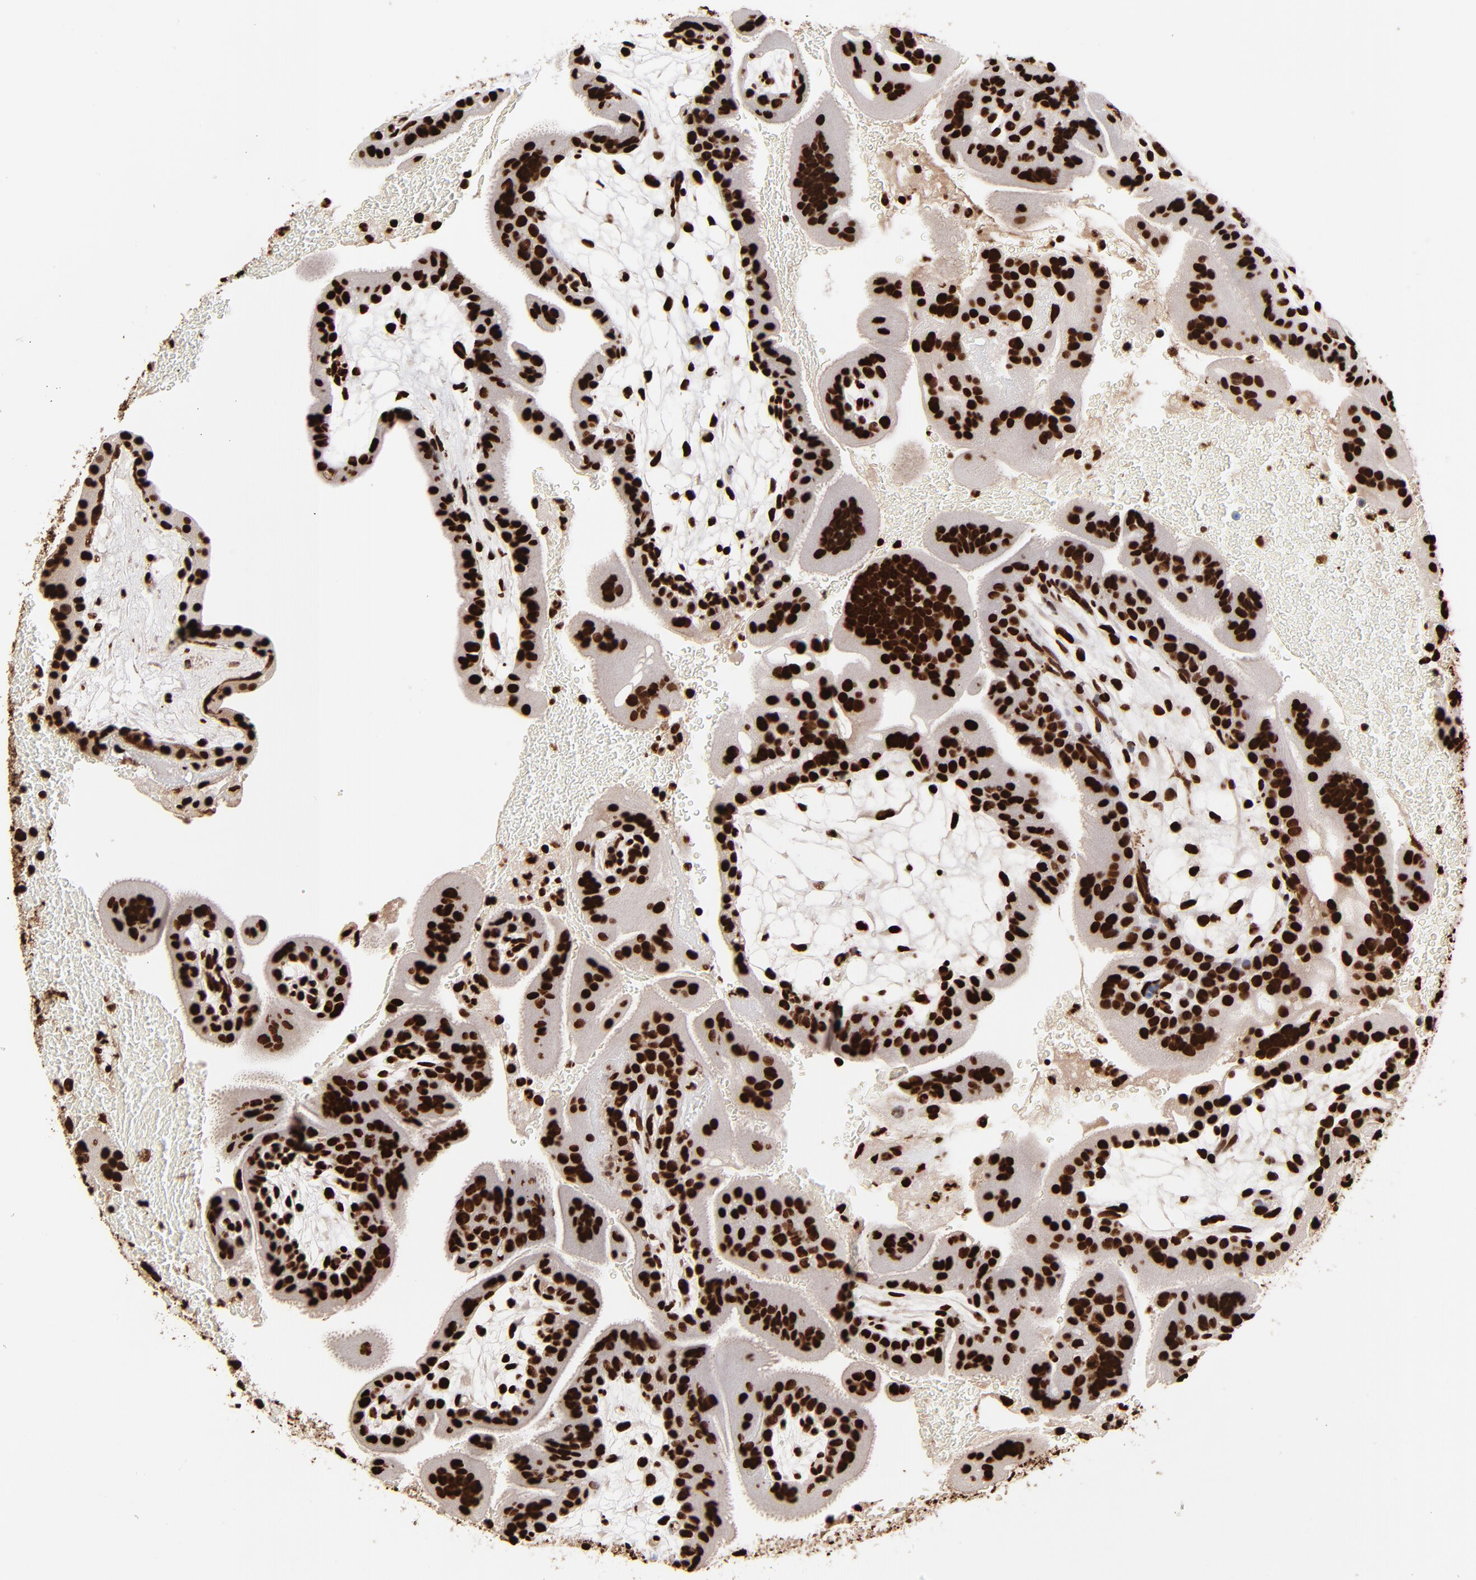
{"staining": {"intensity": "strong", "quantity": ">75%", "location": "nuclear"}, "tissue": "placenta", "cell_type": "Decidual cells", "image_type": "normal", "snomed": [{"axis": "morphology", "description": "Normal tissue, NOS"}, {"axis": "topography", "description": "Placenta"}], "caption": "Benign placenta exhibits strong nuclear staining in approximately >75% of decidual cells, visualized by immunohistochemistry.", "gene": "ZNF544", "patient": {"sex": "female", "age": 19}}